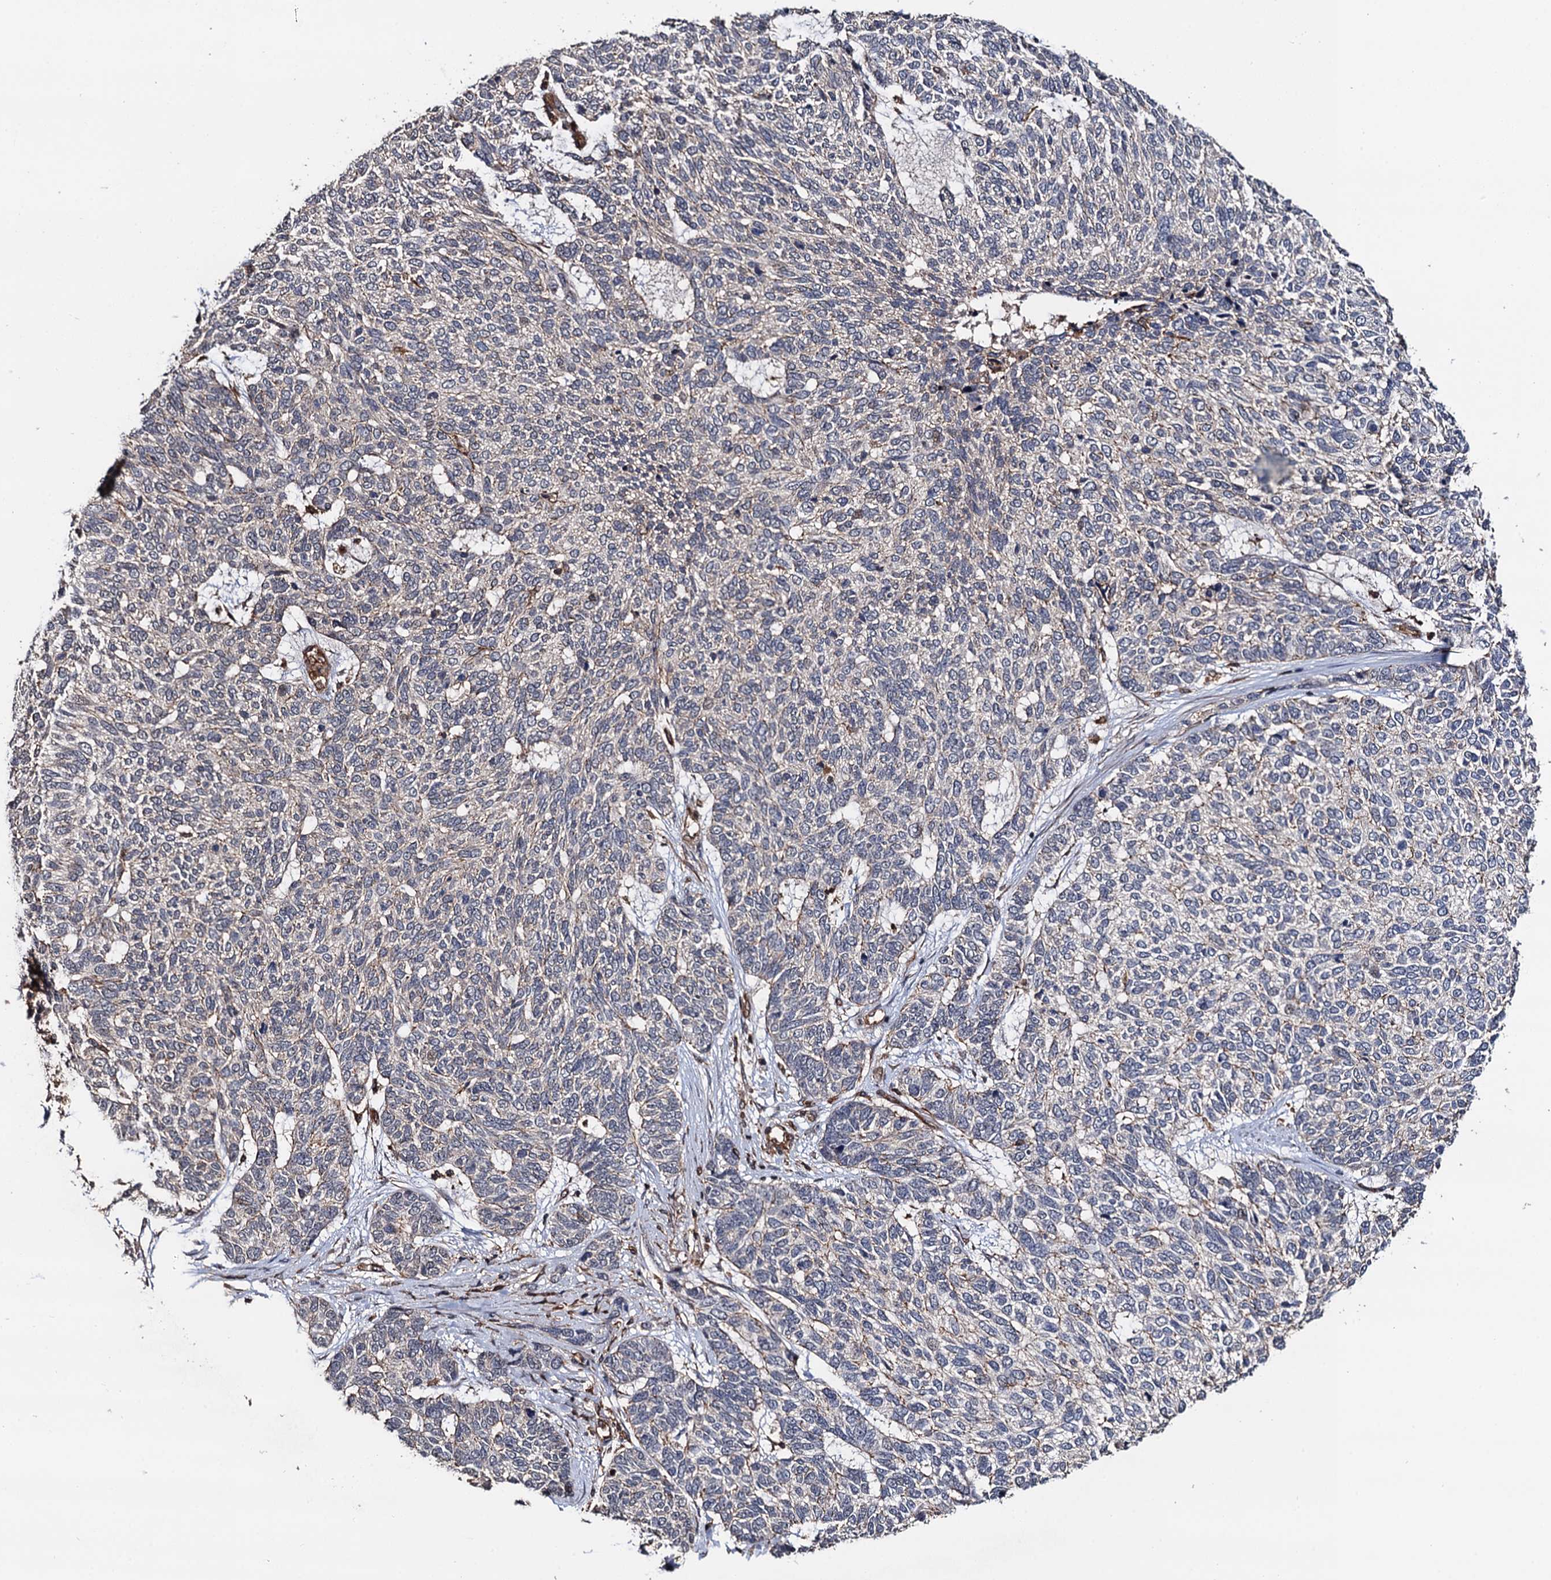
{"staining": {"intensity": "negative", "quantity": "none", "location": "none"}, "tissue": "skin cancer", "cell_type": "Tumor cells", "image_type": "cancer", "snomed": [{"axis": "morphology", "description": "Basal cell carcinoma"}, {"axis": "topography", "description": "Skin"}], "caption": "This is a histopathology image of immunohistochemistry (IHC) staining of skin cancer (basal cell carcinoma), which shows no expression in tumor cells. Nuclei are stained in blue.", "gene": "BORA", "patient": {"sex": "female", "age": 65}}